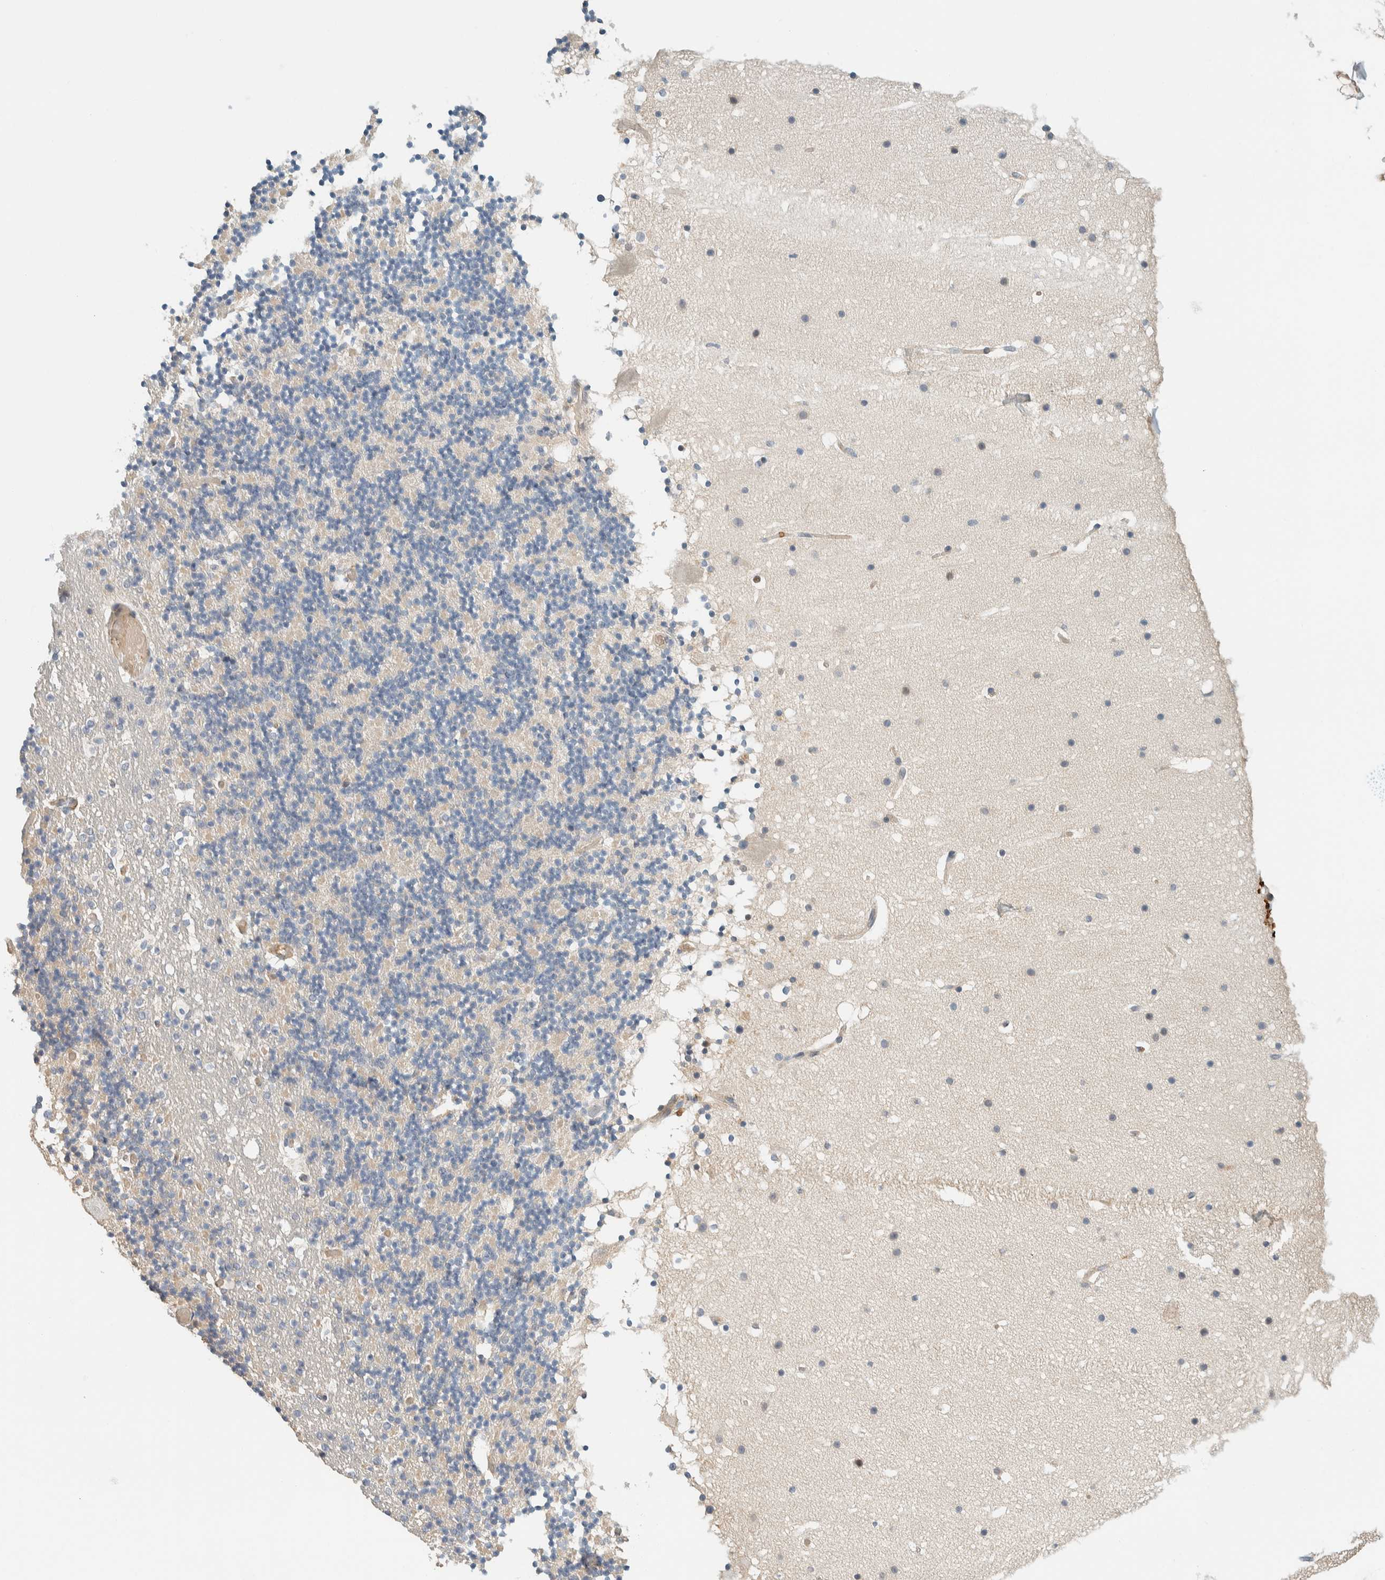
{"staining": {"intensity": "negative", "quantity": "none", "location": "none"}, "tissue": "cerebellum", "cell_type": "Cells in granular layer", "image_type": "normal", "snomed": [{"axis": "morphology", "description": "Normal tissue, NOS"}, {"axis": "topography", "description": "Cerebellum"}], "caption": "A photomicrograph of cerebellum stained for a protein reveals no brown staining in cells in granular layer.", "gene": "TSTD2", "patient": {"sex": "male", "age": 57}}